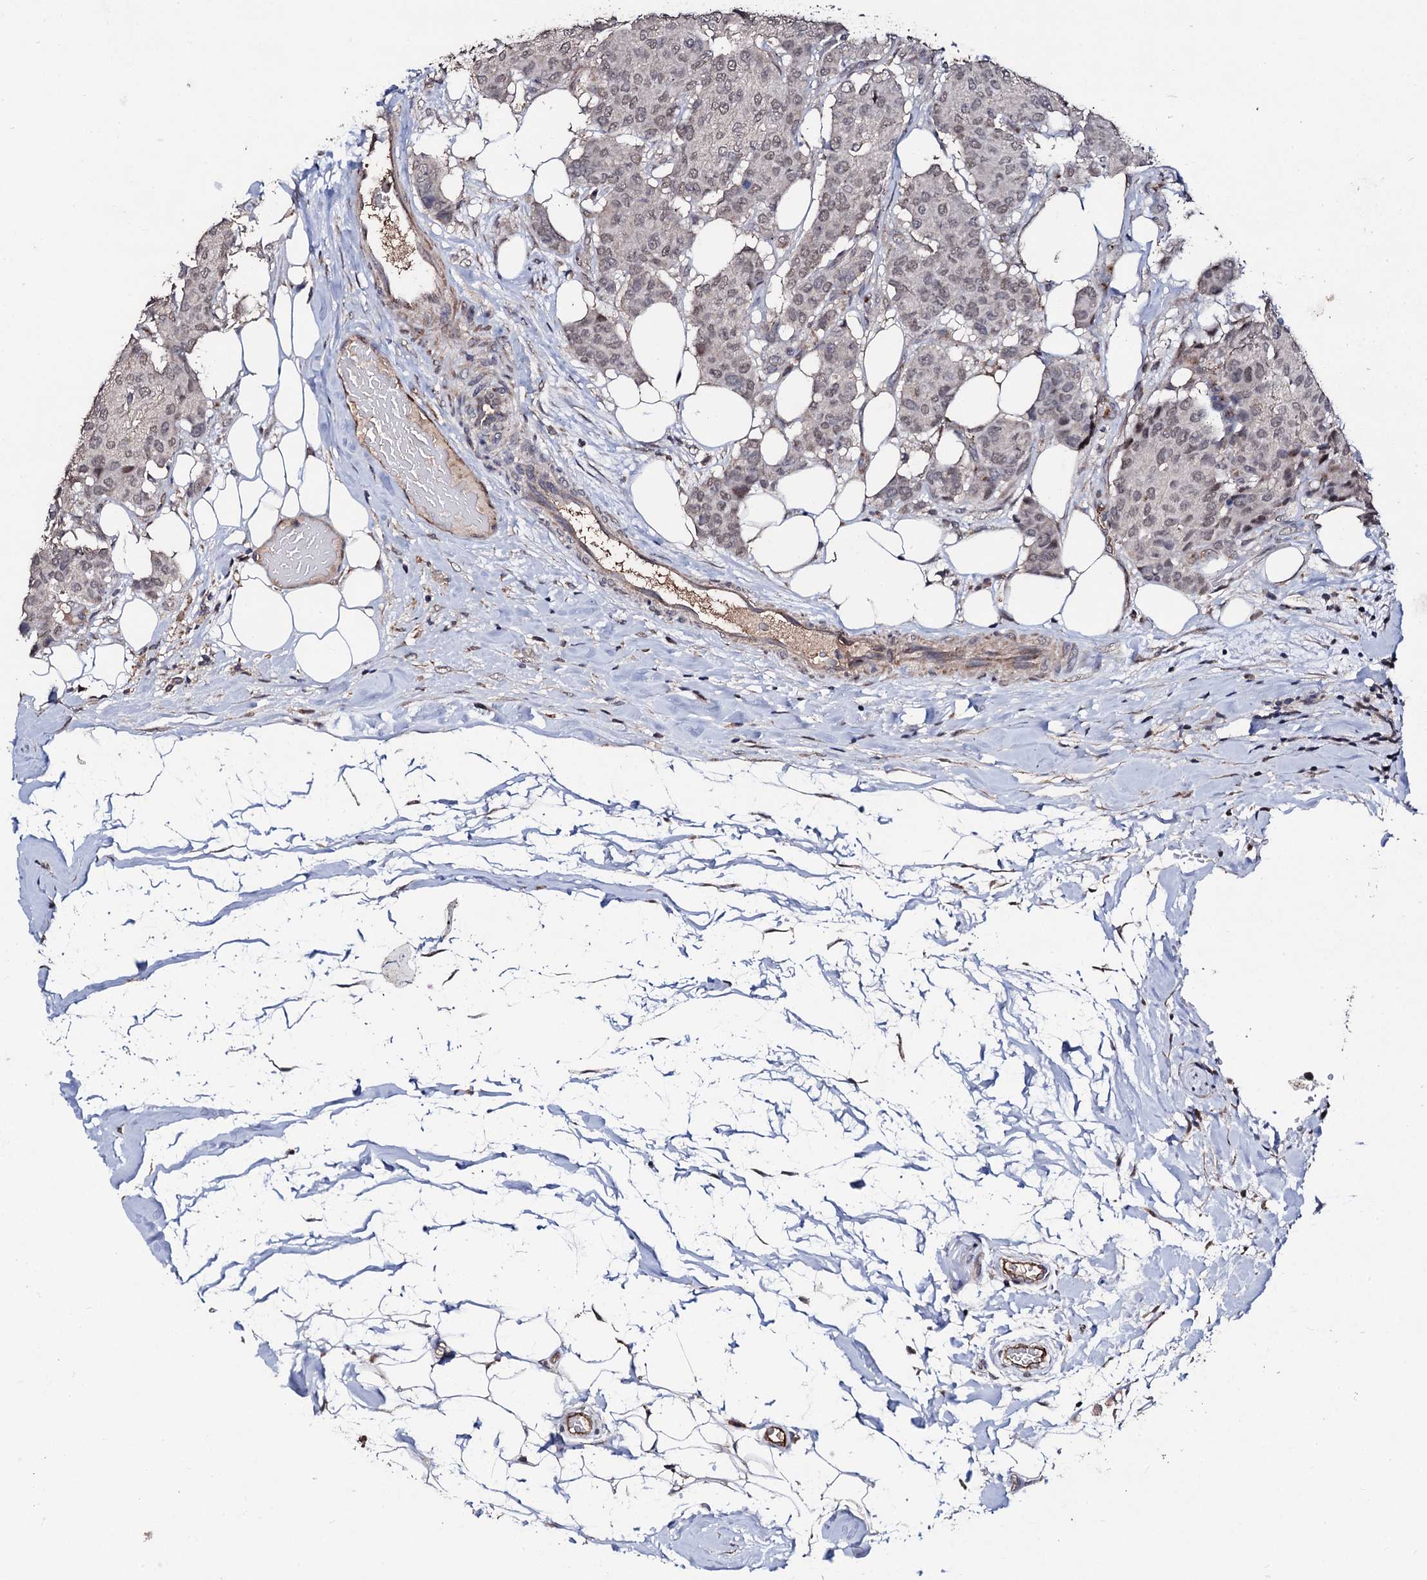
{"staining": {"intensity": "weak", "quantity": ">75%", "location": "nuclear"}, "tissue": "breast cancer", "cell_type": "Tumor cells", "image_type": "cancer", "snomed": [{"axis": "morphology", "description": "Duct carcinoma"}, {"axis": "topography", "description": "Breast"}], "caption": "Protein expression analysis of breast cancer reveals weak nuclear positivity in about >75% of tumor cells. (DAB IHC with brightfield microscopy, high magnification).", "gene": "PPTC7", "patient": {"sex": "female", "age": 75}}